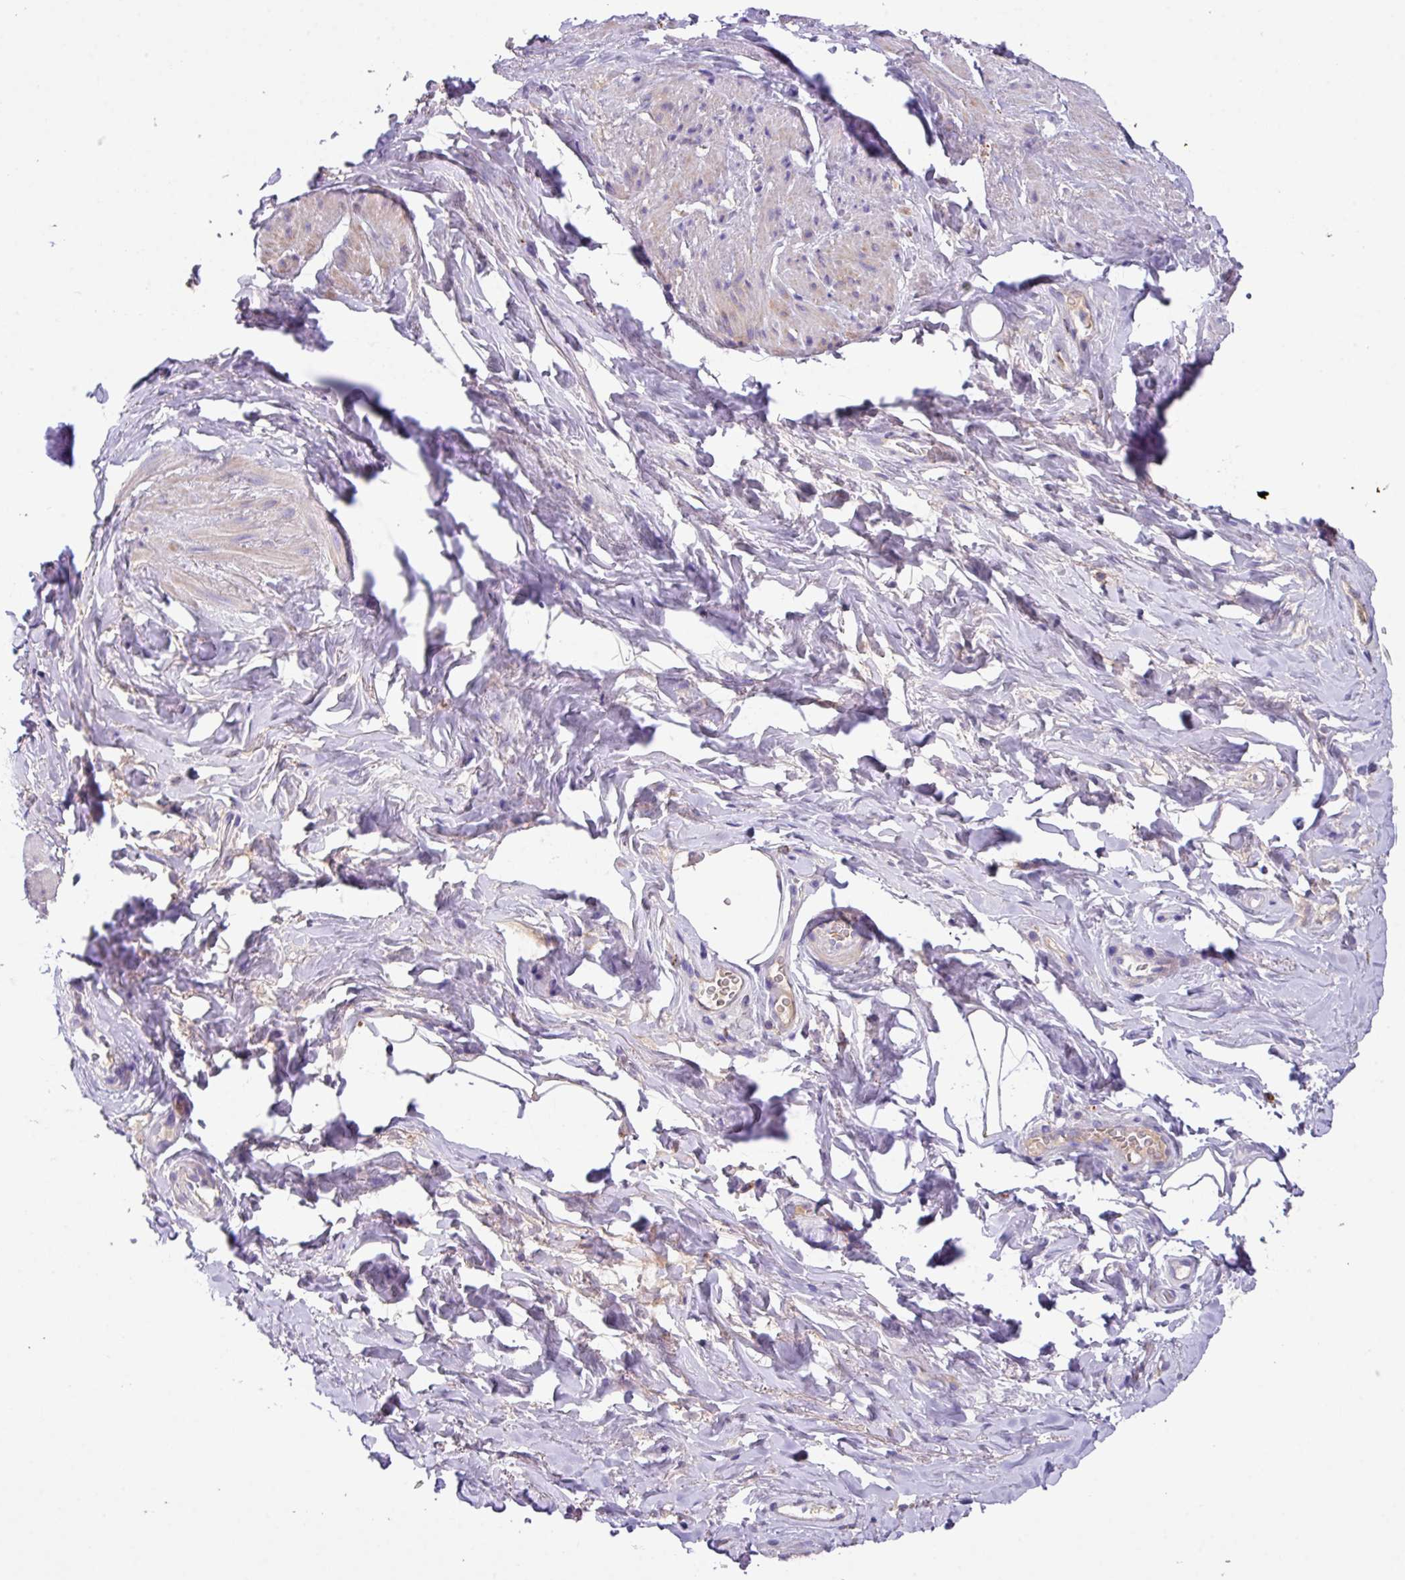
{"staining": {"intensity": "weak", "quantity": "<25%", "location": "cytoplasmic/membranous"}, "tissue": "smooth muscle", "cell_type": "Smooth muscle cells", "image_type": "normal", "snomed": [{"axis": "morphology", "description": "Normal tissue, NOS"}, {"axis": "topography", "description": "Smooth muscle"}, {"axis": "topography", "description": "Peripheral nerve tissue"}], "caption": "Immunohistochemistry photomicrograph of benign smooth muscle: smooth muscle stained with DAB (3,3'-diaminobenzidine) exhibits no significant protein expression in smooth muscle cells. The staining was performed using DAB (3,3'-diaminobenzidine) to visualize the protein expression in brown, while the nuclei were stained in blue with hematoxylin (Magnification: 20x).", "gene": "DNAL1", "patient": {"sex": "male", "age": 69}}